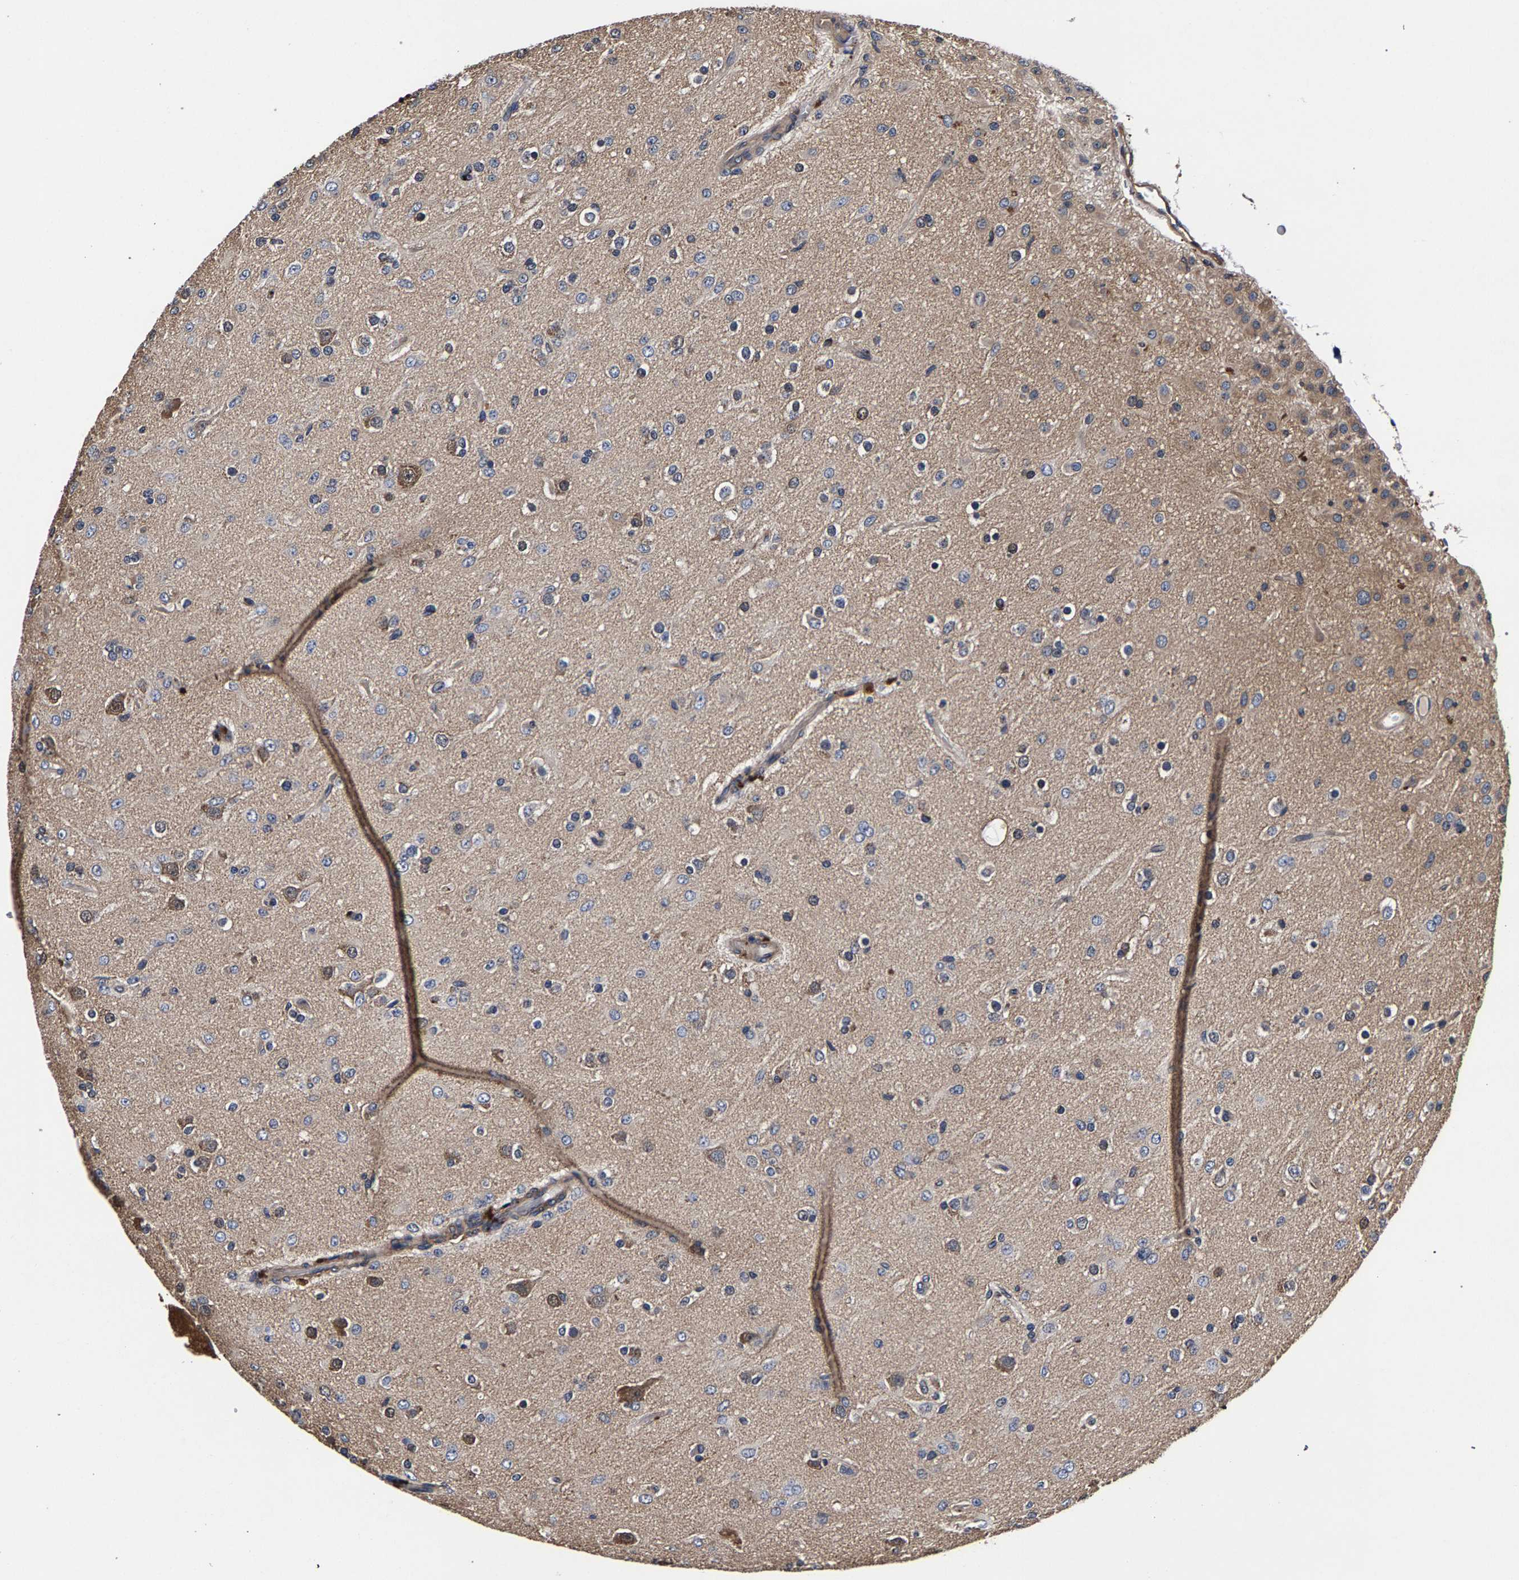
{"staining": {"intensity": "weak", "quantity": "<25%", "location": "cytoplasmic/membranous"}, "tissue": "glioma", "cell_type": "Tumor cells", "image_type": "cancer", "snomed": [{"axis": "morphology", "description": "Glioma, malignant, Low grade"}, {"axis": "topography", "description": "Brain"}], "caption": "IHC histopathology image of neoplastic tissue: human glioma stained with DAB shows no significant protein staining in tumor cells.", "gene": "MARCHF7", "patient": {"sex": "male", "age": 65}}